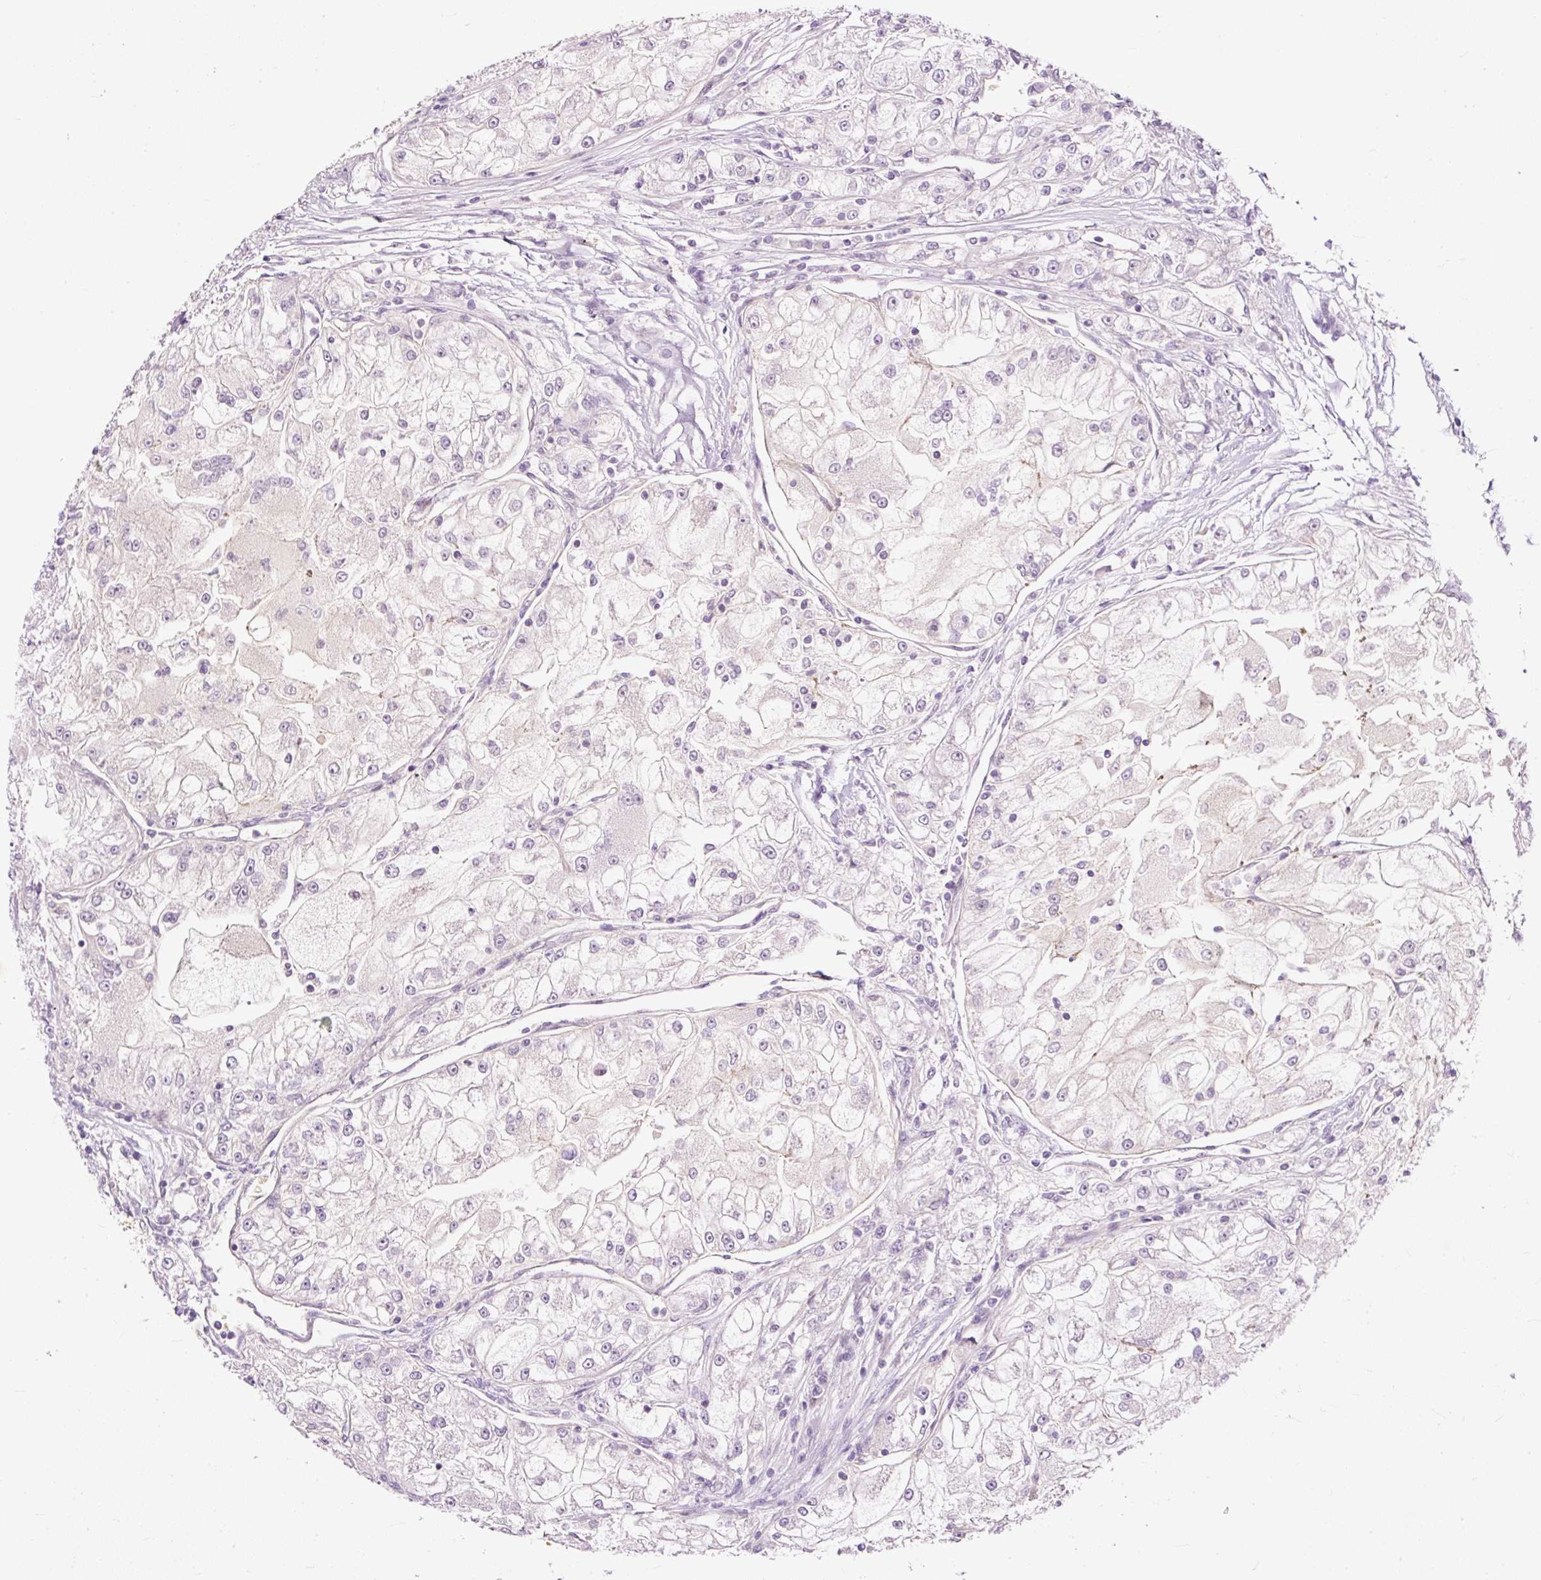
{"staining": {"intensity": "negative", "quantity": "none", "location": "none"}, "tissue": "renal cancer", "cell_type": "Tumor cells", "image_type": "cancer", "snomed": [{"axis": "morphology", "description": "Adenocarcinoma, NOS"}, {"axis": "topography", "description": "Kidney"}], "caption": "A histopathology image of renal adenocarcinoma stained for a protein displays no brown staining in tumor cells.", "gene": "USHBP1", "patient": {"sex": "female", "age": 72}}